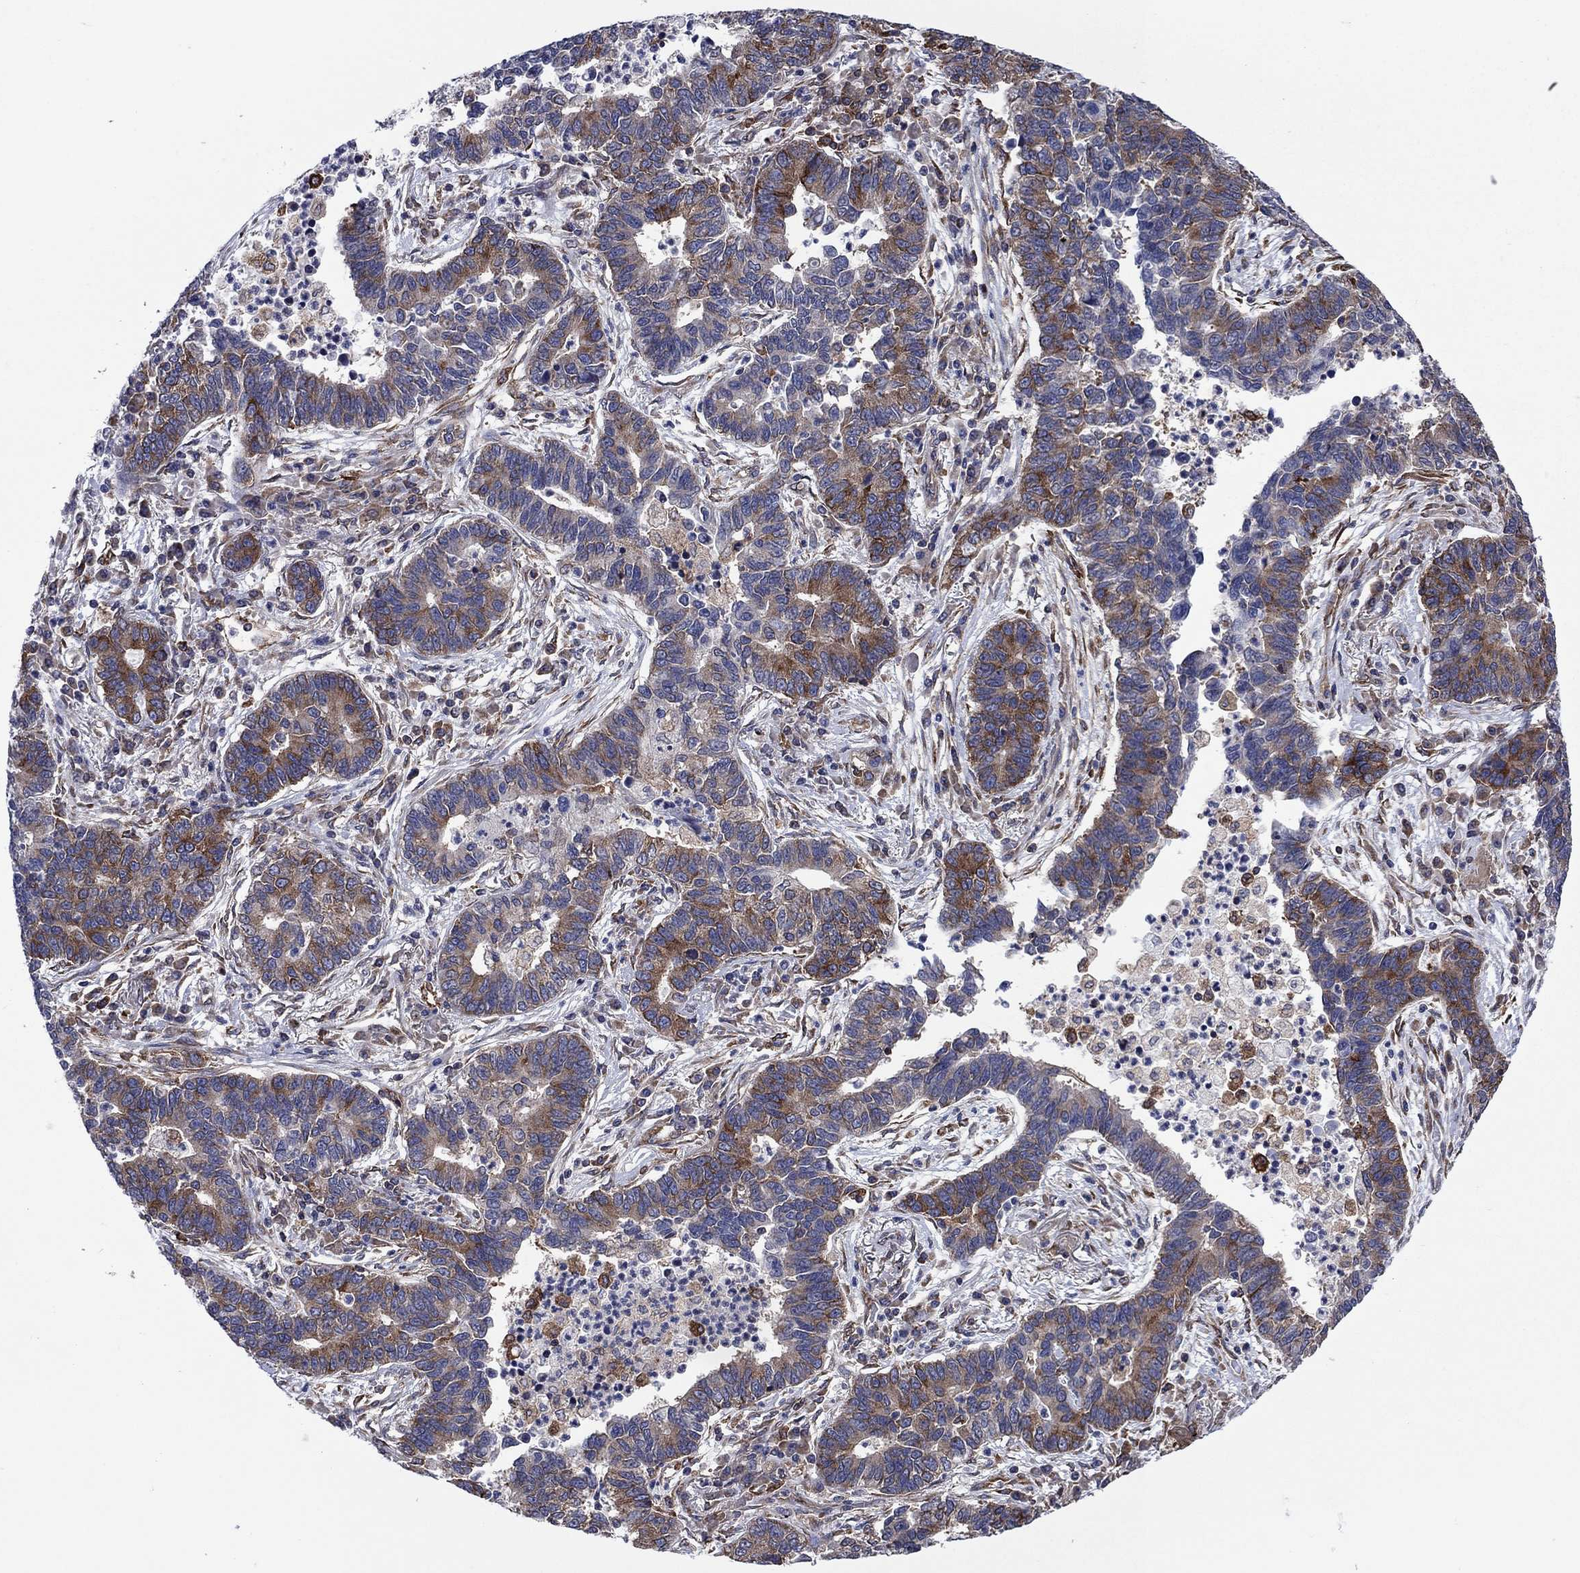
{"staining": {"intensity": "strong", "quantity": "<25%", "location": "cytoplasmic/membranous"}, "tissue": "lung cancer", "cell_type": "Tumor cells", "image_type": "cancer", "snomed": [{"axis": "morphology", "description": "Adenocarcinoma, NOS"}, {"axis": "topography", "description": "Lung"}], "caption": "Protein expression analysis of lung cancer (adenocarcinoma) reveals strong cytoplasmic/membranous staining in approximately <25% of tumor cells. Using DAB (brown) and hematoxylin (blue) stains, captured at high magnification using brightfield microscopy.", "gene": "YBX1", "patient": {"sex": "female", "age": 57}}